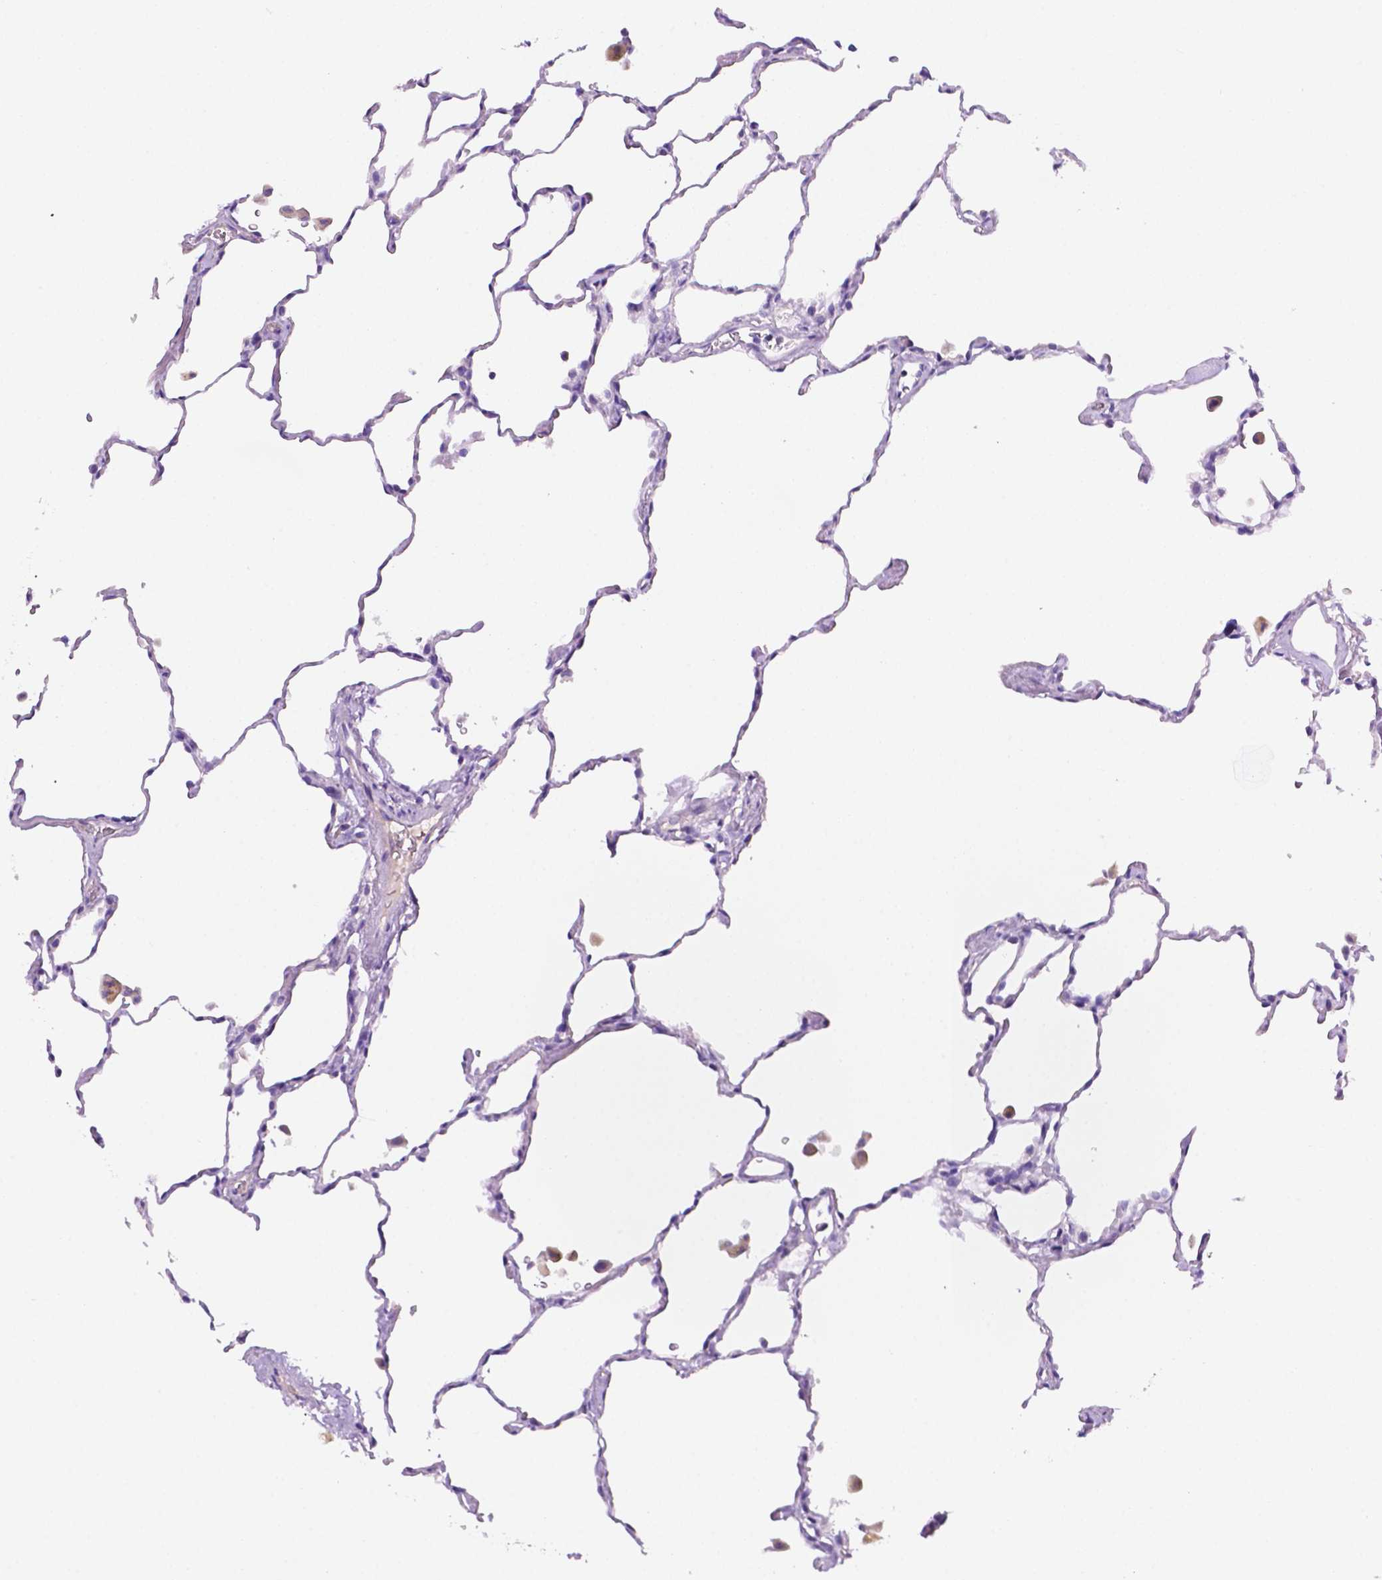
{"staining": {"intensity": "negative", "quantity": "none", "location": "none"}, "tissue": "lung", "cell_type": "Alveolar cells", "image_type": "normal", "snomed": [{"axis": "morphology", "description": "Normal tissue, NOS"}, {"axis": "topography", "description": "Lung"}], "caption": "DAB immunohistochemical staining of normal human lung reveals no significant staining in alveolar cells.", "gene": "CEACAM7", "patient": {"sex": "female", "age": 47}}